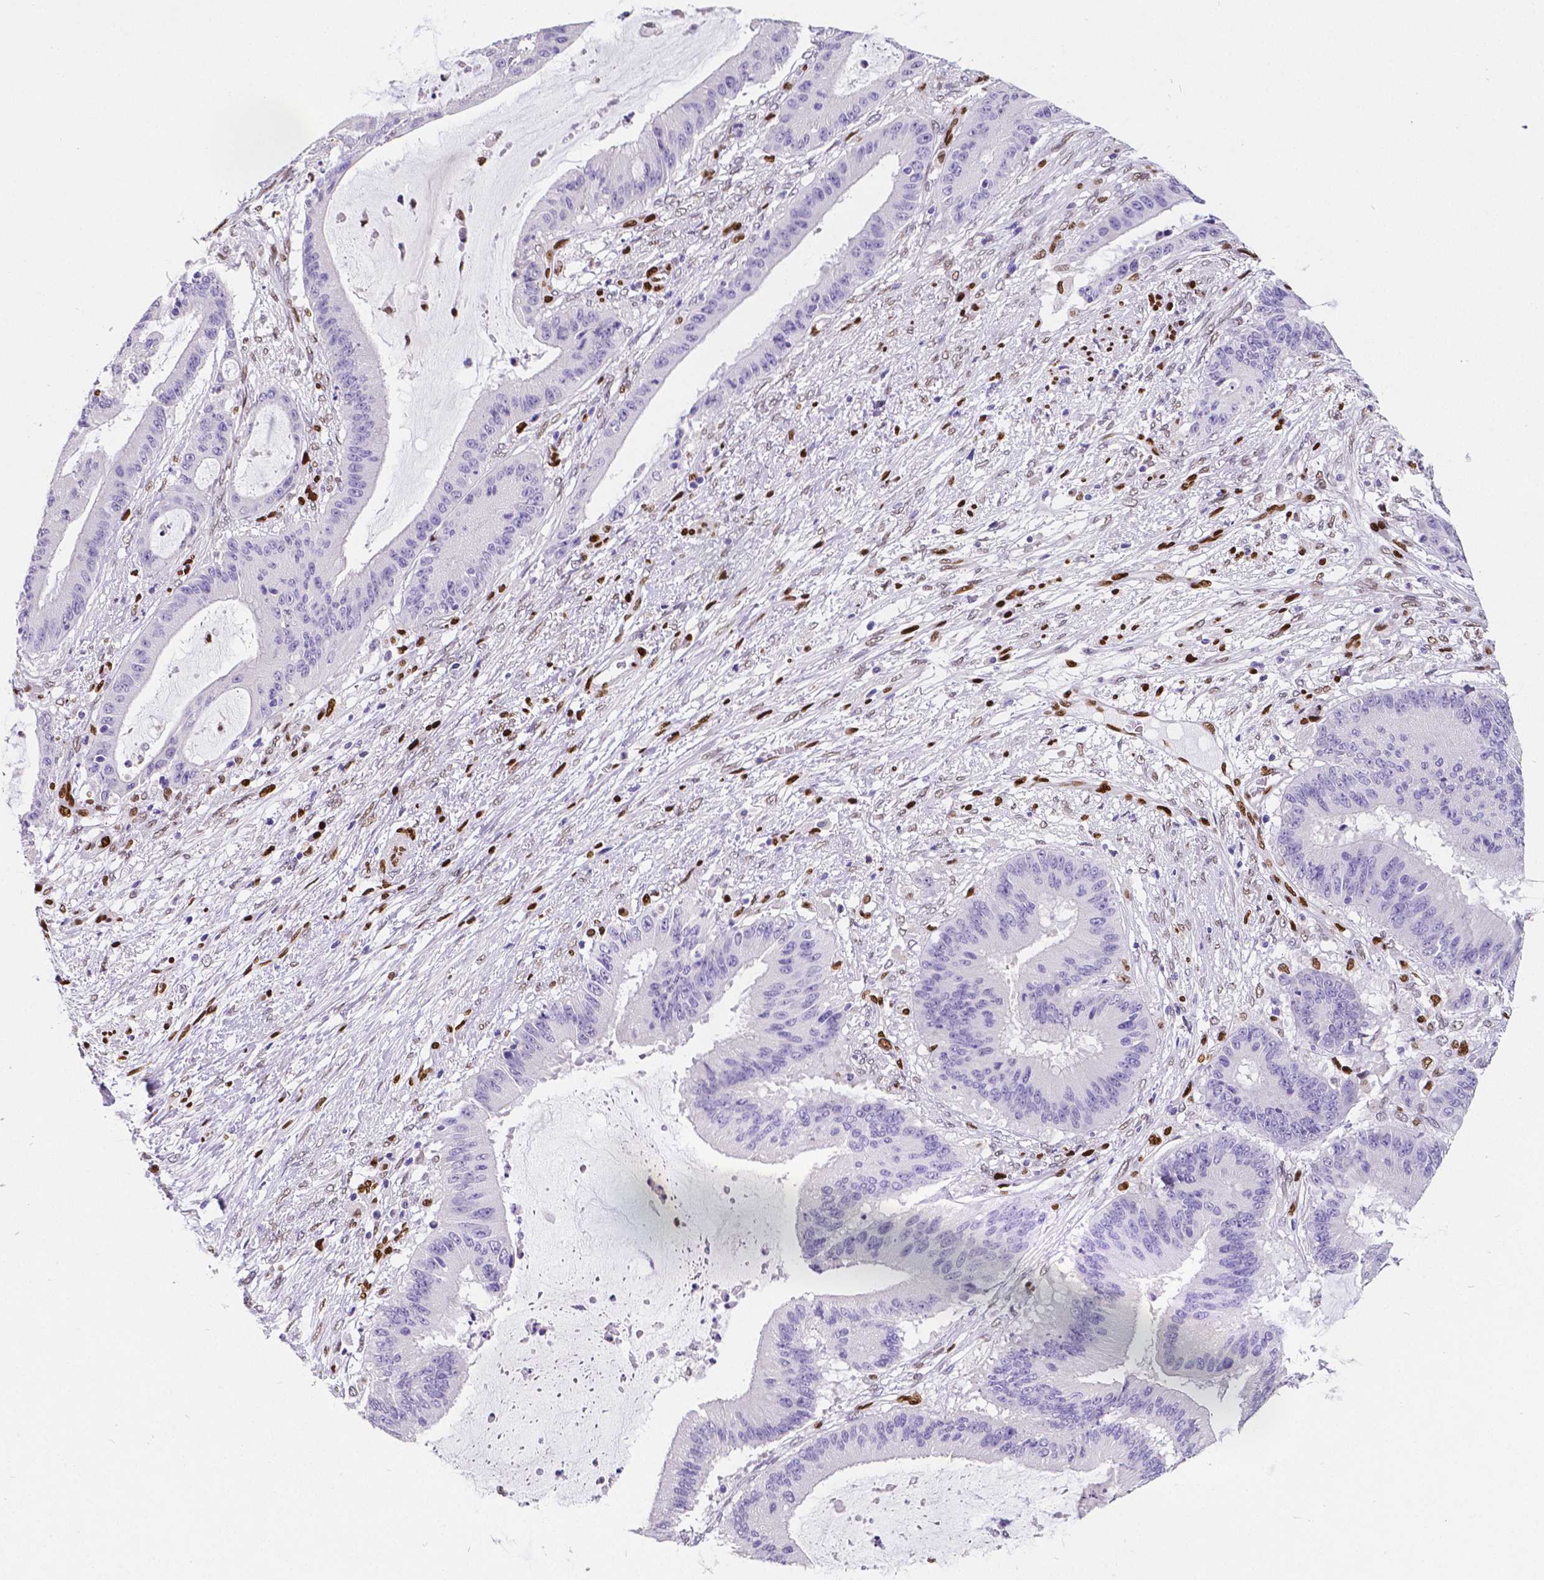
{"staining": {"intensity": "negative", "quantity": "none", "location": "none"}, "tissue": "liver cancer", "cell_type": "Tumor cells", "image_type": "cancer", "snomed": [{"axis": "morphology", "description": "Normal tissue, NOS"}, {"axis": "morphology", "description": "Cholangiocarcinoma"}, {"axis": "topography", "description": "Liver"}, {"axis": "topography", "description": "Peripheral nerve tissue"}], "caption": "A histopathology image of human liver cancer is negative for staining in tumor cells.", "gene": "MEF2C", "patient": {"sex": "female", "age": 73}}